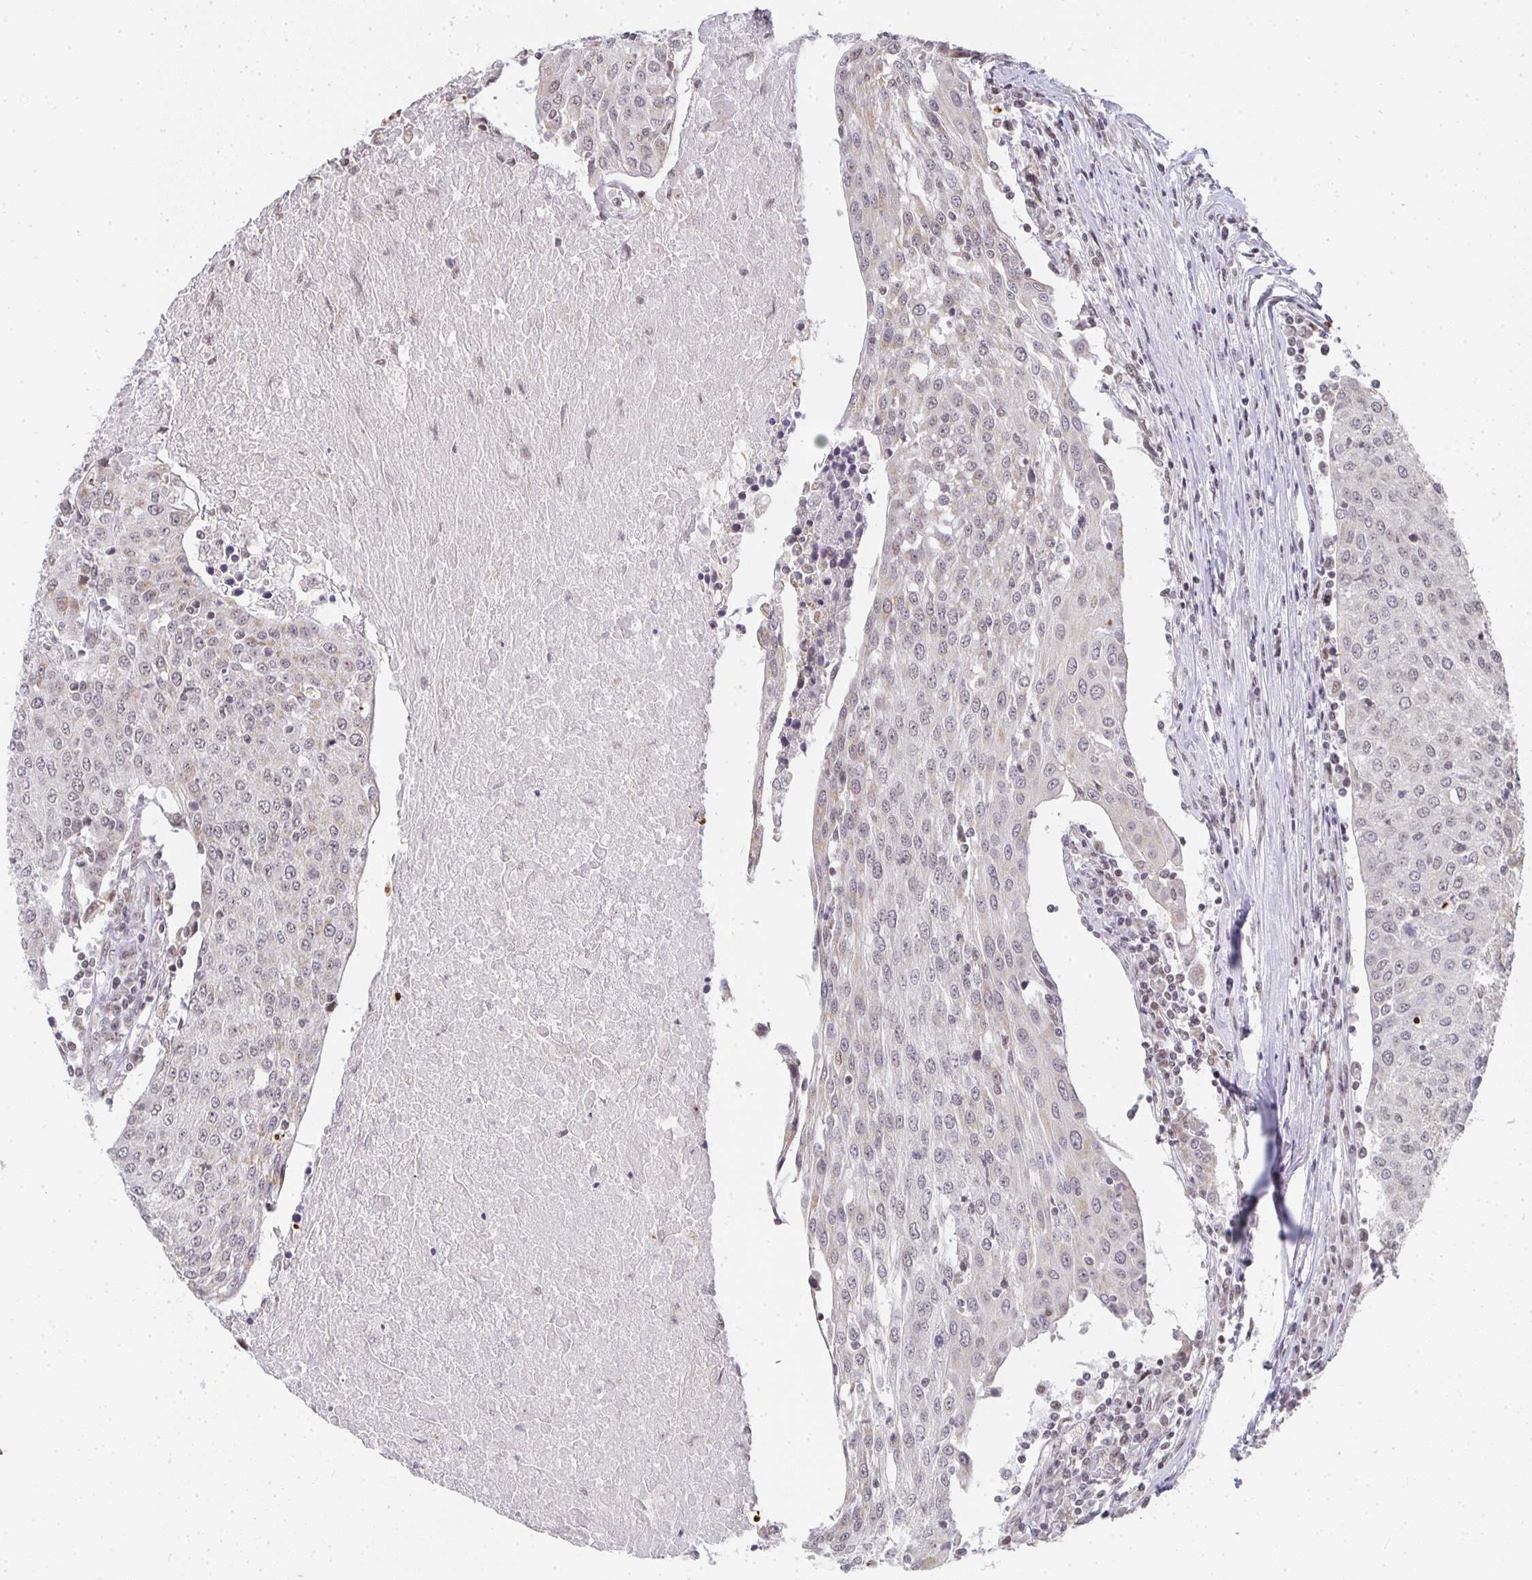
{"staining": {"intensity": "weak", "quantity": "<25%", "location": "nuclear"}, "tissue": "urothelial cancer", "cell_type": "Tumor cells", "image_type": "cancer", "snomed": [{"axis": "morphology", "description": "Urothelial carcinoma, High grade"}, {"axis": "topography", "description": "Urinary bladder"}], "caption": "This is an IHC histopathology image of urothelial cancer. There is no positivity in tumor cells.", "gene": "SMARCA2", "patient": {"sex": "female", "age": 85}}